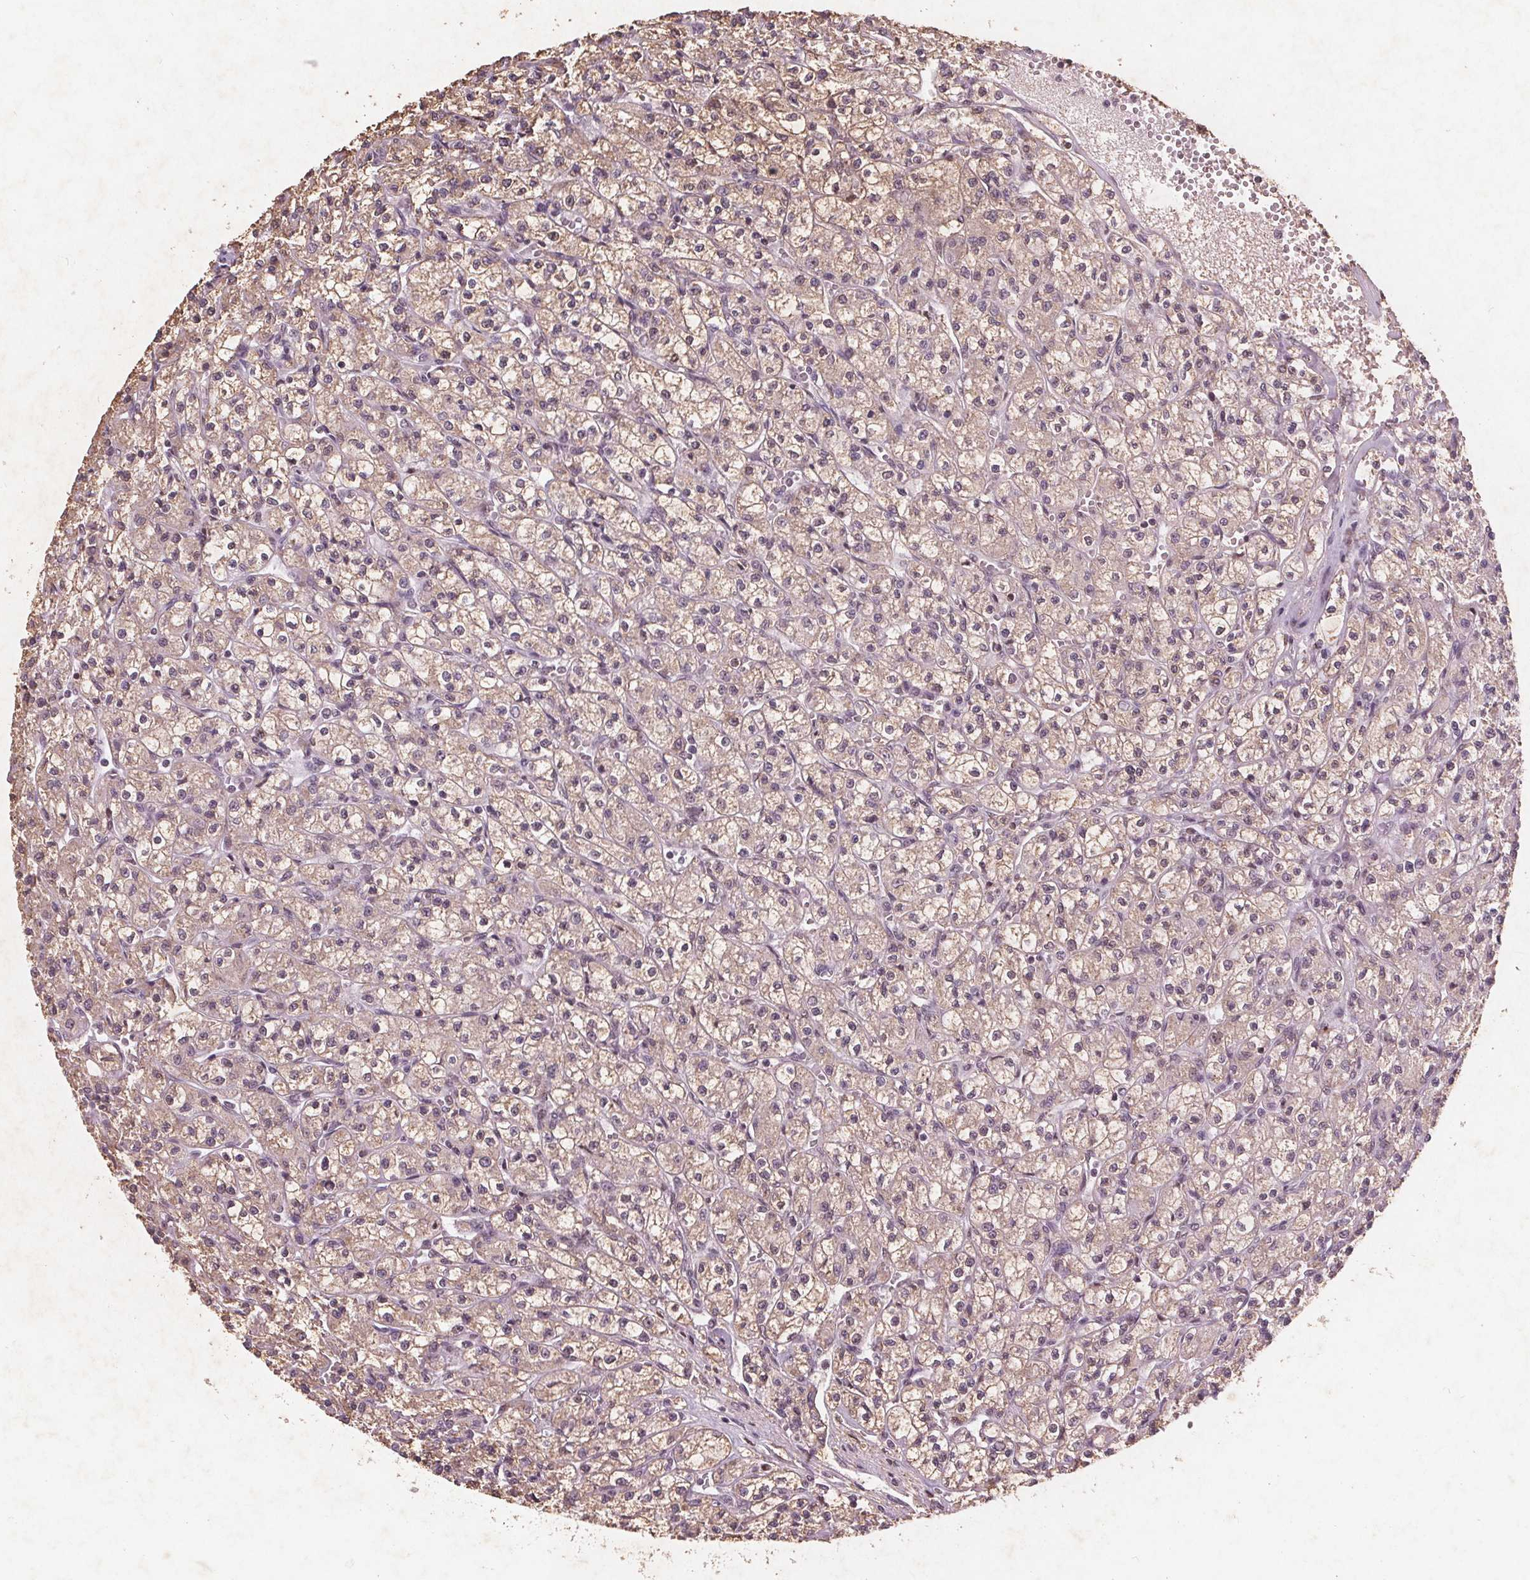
{"staining": {"intensity": "weak", "quantity": ">75%", "location": "nuclear"}, "tissue": "renal cancer", "cell_type": "Tumor cells", "image_type": "cancer", "snomed": [{"axis": "morphology", "description": "Adenocarcinoma, NOS"}, {"axis": "topography", "description": "Kidney"}], "caption": "A high-resolution image shows IHC staining of adenocarcinoma (renal), which displays weak nuclear staining in about >75% of tumor cells. (IHC, brightfield microscopy, high magnification).", "gene": "RPS6KA2", "patient": {"sex": "female", "age": 70}}